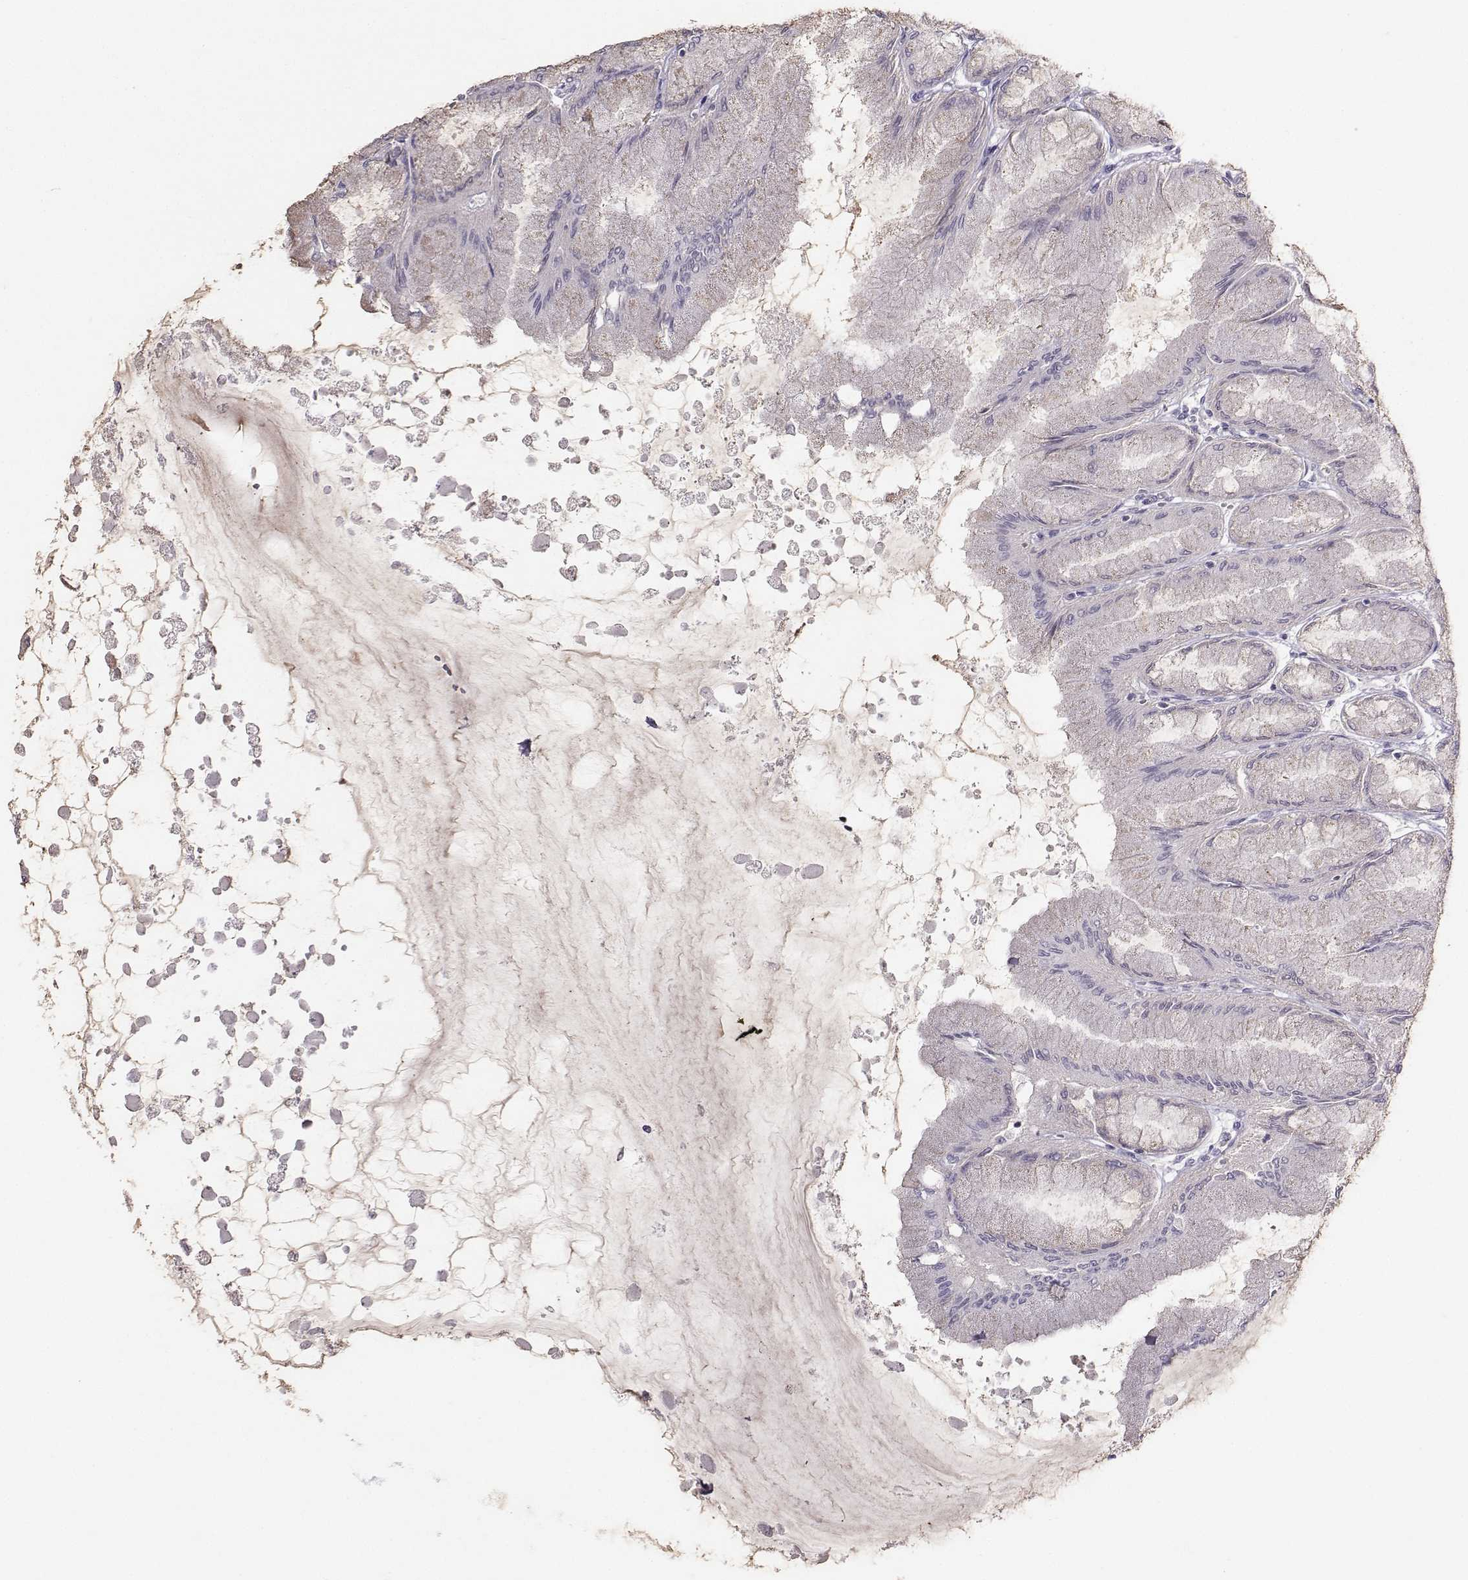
{"staining": {"intensity": "moderate", "quantity": "<25%", "location": "cytoplasmic/membranous"}, "tissue": "stomach", "cell_type": "Glandular cells", "image_type": "normal", "snomed": [{"axis": "morphology", "description": "Normal tissue, NOS"}, {"axis": "topography", "description": "Stomach, upper"}], "caption": "Immunohistochemistry histopathology image of benign stomach stained for a protein (brown), which demonstrates low levels of moderate cytoplasmic/membranous expression in approximately <25% of glandular cells.", "gene": "PKP2", "patient": {"sex": "male", "age": 60}}